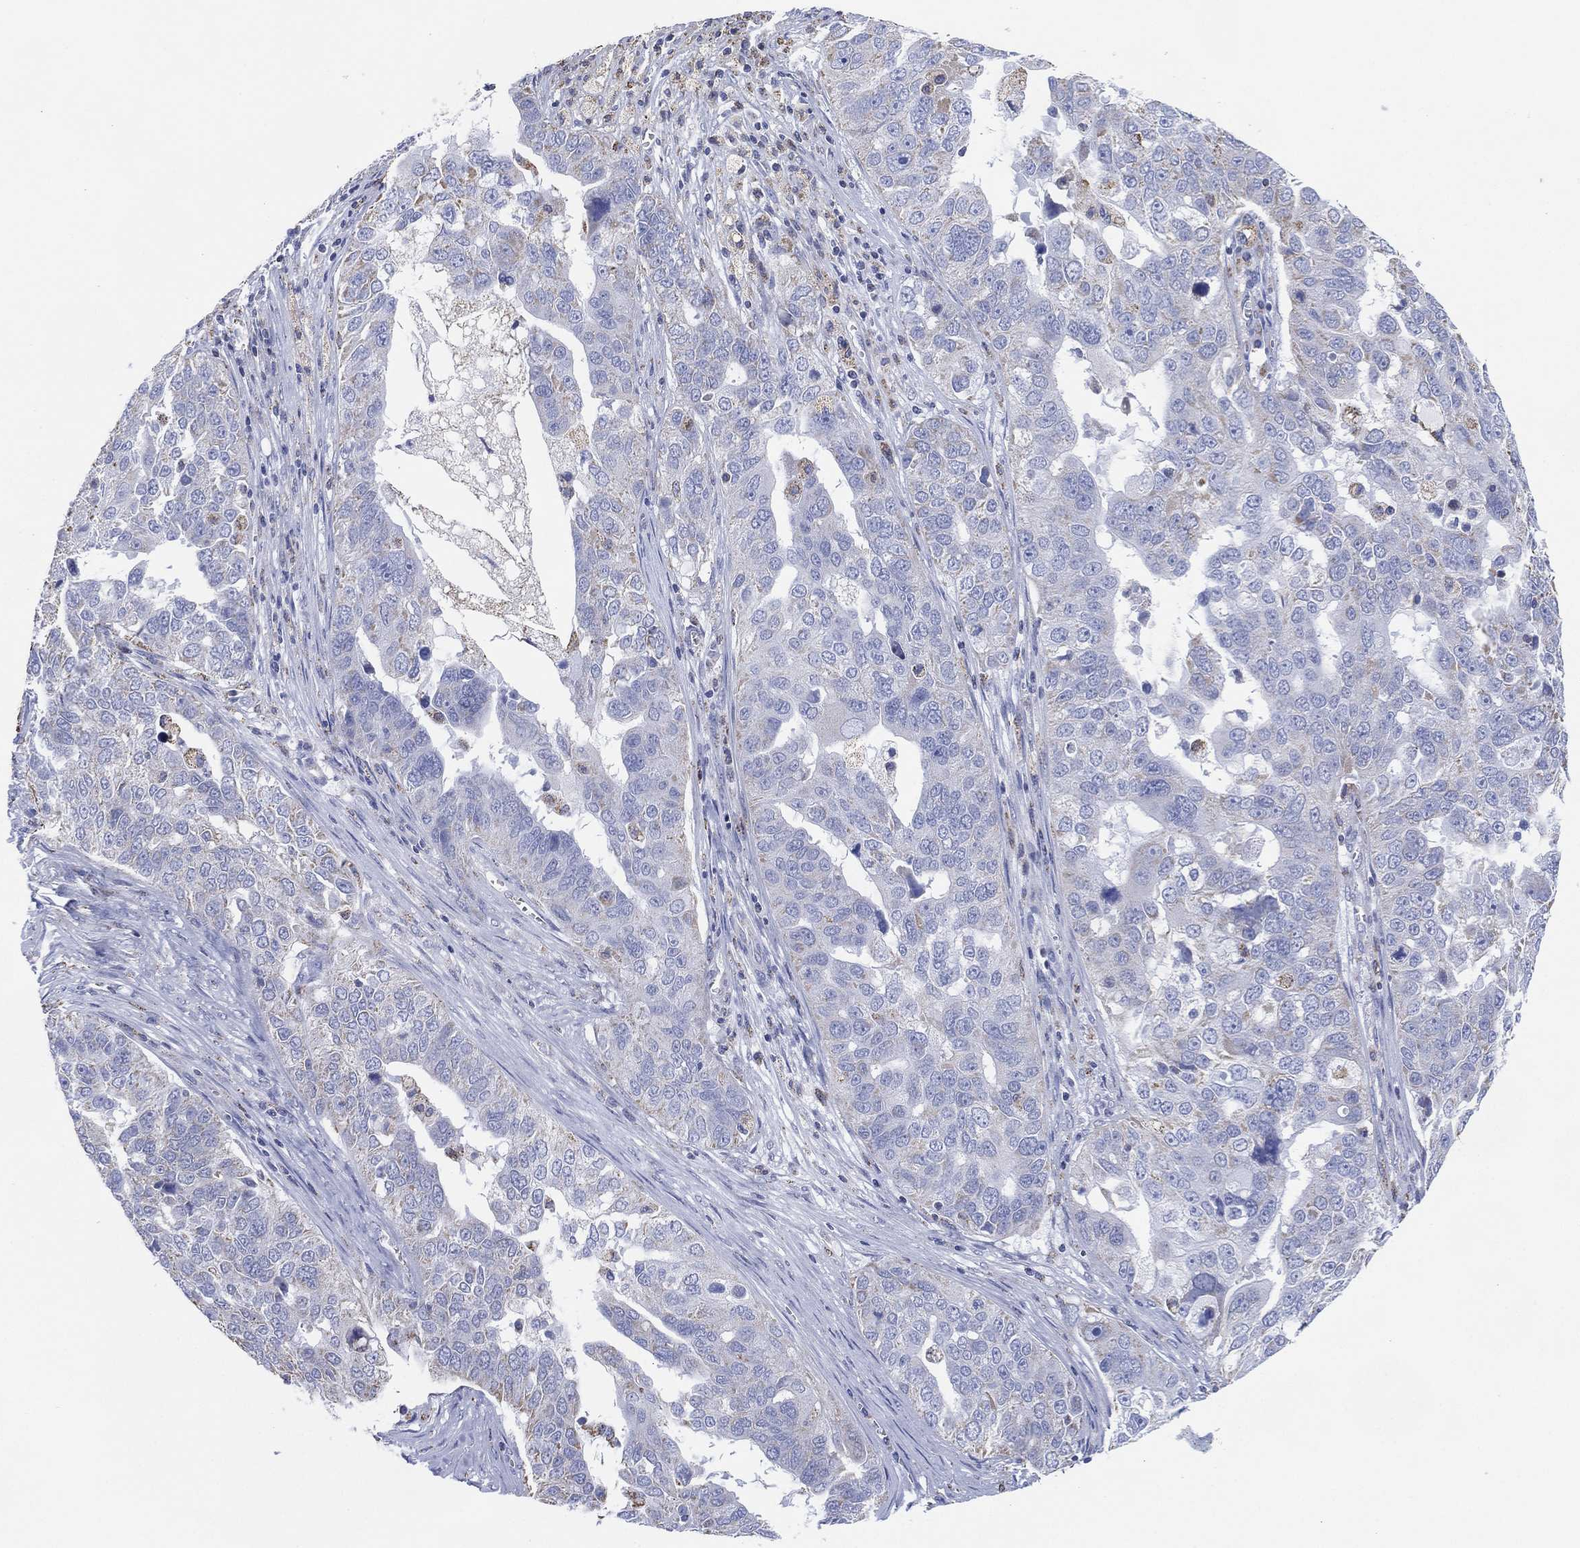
{"staining": {"intensity": "negative", "quantity": "none", "location": "none"}, "tissue": "ovarian cancer", "cell_type": "Tumor cells", "image_type": "cancer", "snomed": [{"axis": "morphology", "description": "Carcinoma, endometroid"}, {"axis": "topography", "description": "Soft tissue"}, {"axis": "topography", "description": "Ovary"}], "caption": "A histopathology image of human ovarian cancer is negative for staining in tumor cells. The staining was performed using DAB to visualize the protein expression in brown, while the nuclei were stained in blue with hematoxylin (Magnification: 20x).", "gene": "CFTR", "patient": {"sex": "female", "age": 52}}